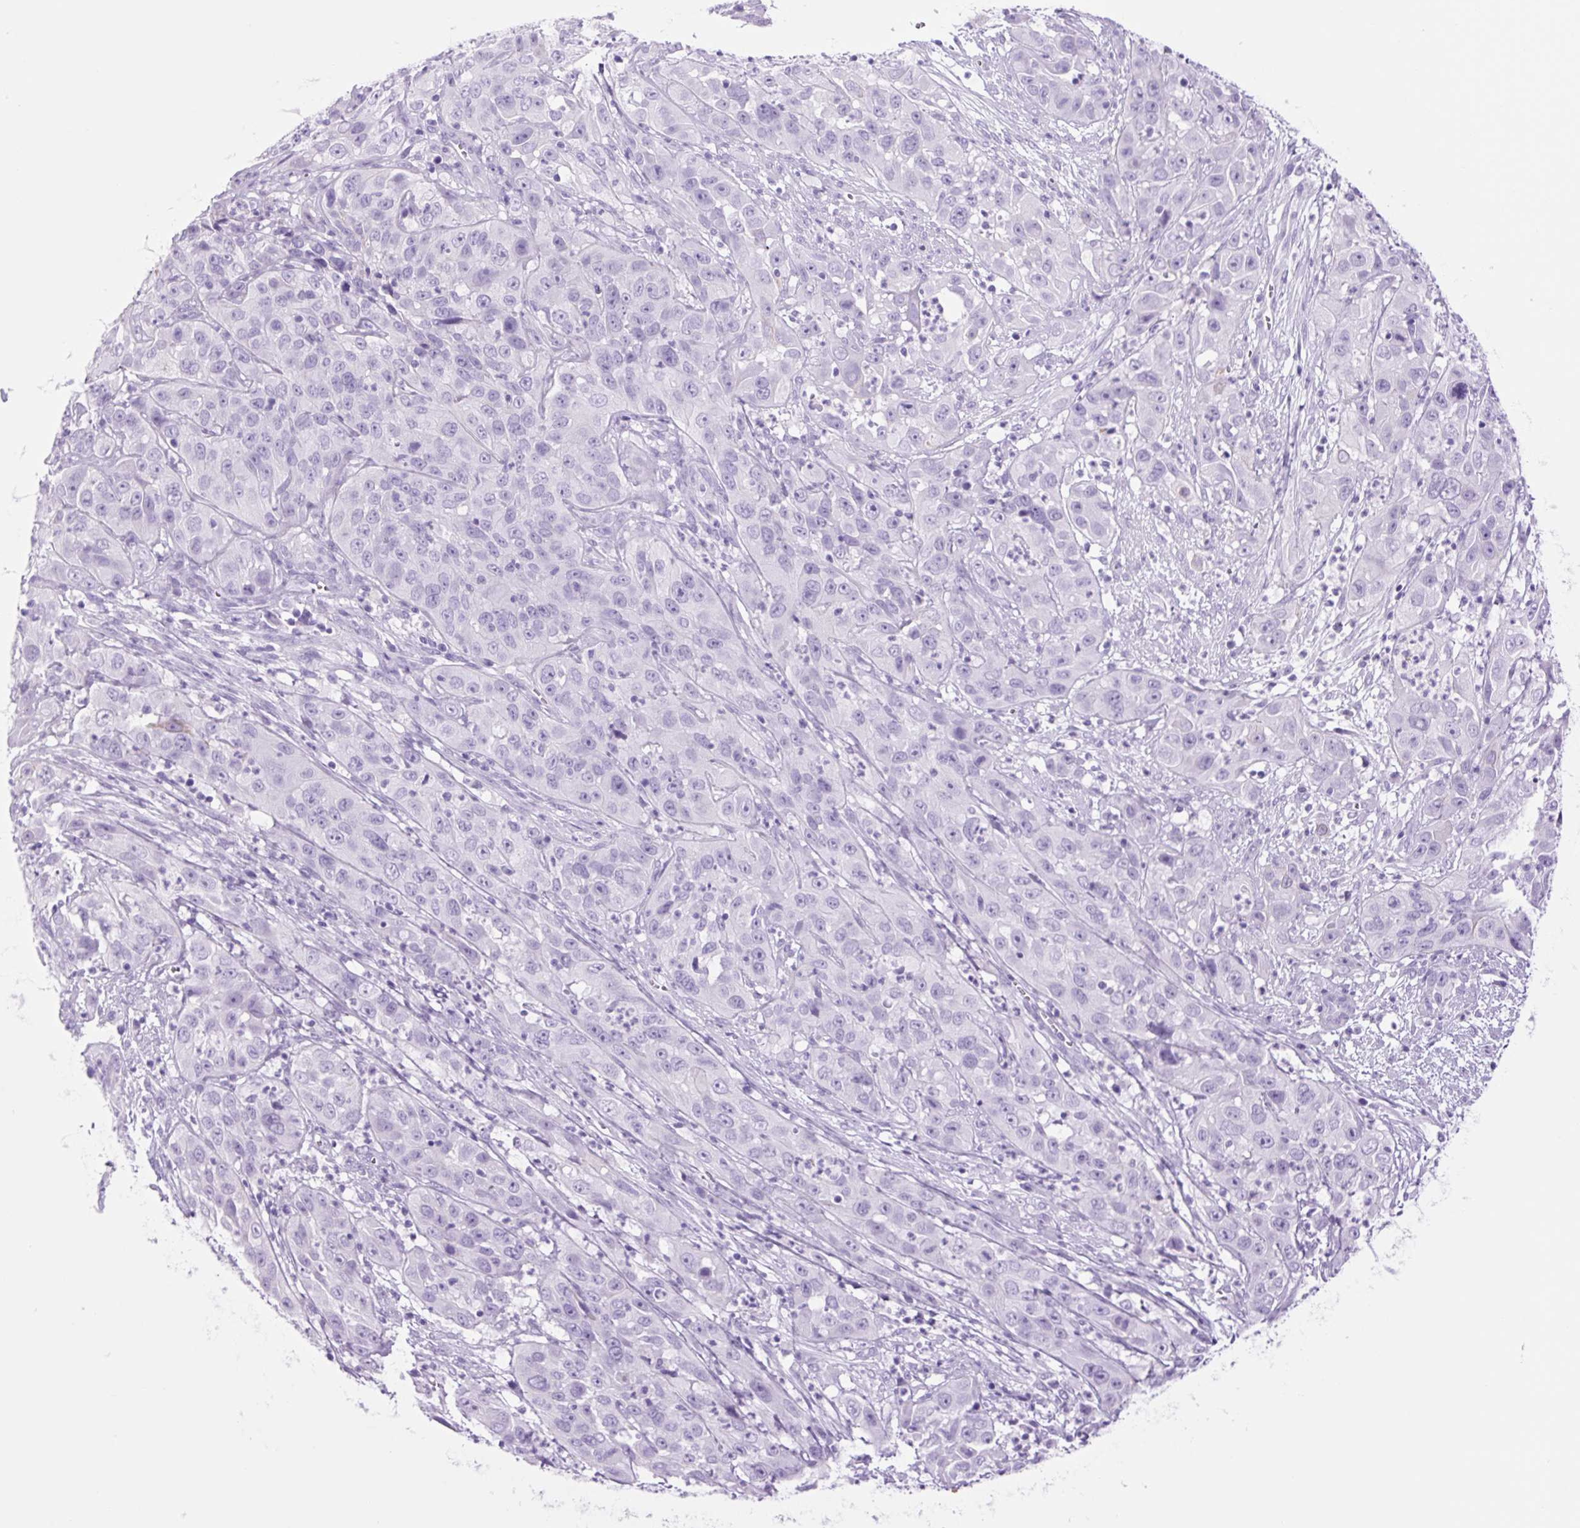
{"staining": {"intensity": "negative", "quantity": "none", "location": "none"}, "tissue": "cervical cancer", "cell_type": "Tumor cells", "image_type": "cancer", "snomed": [{"axis": "morphology", "description": "Squamous cell carcinoma, NOS"}, {"axis": "topography", "description": "Cervix"}], "caption": "Cervical squamous cell carcinoma was stained to show a protein in brown. There is no significant staining in tumor cells.", "gene": "TFF2", "patient": {"sex": "female", "age": 32}}